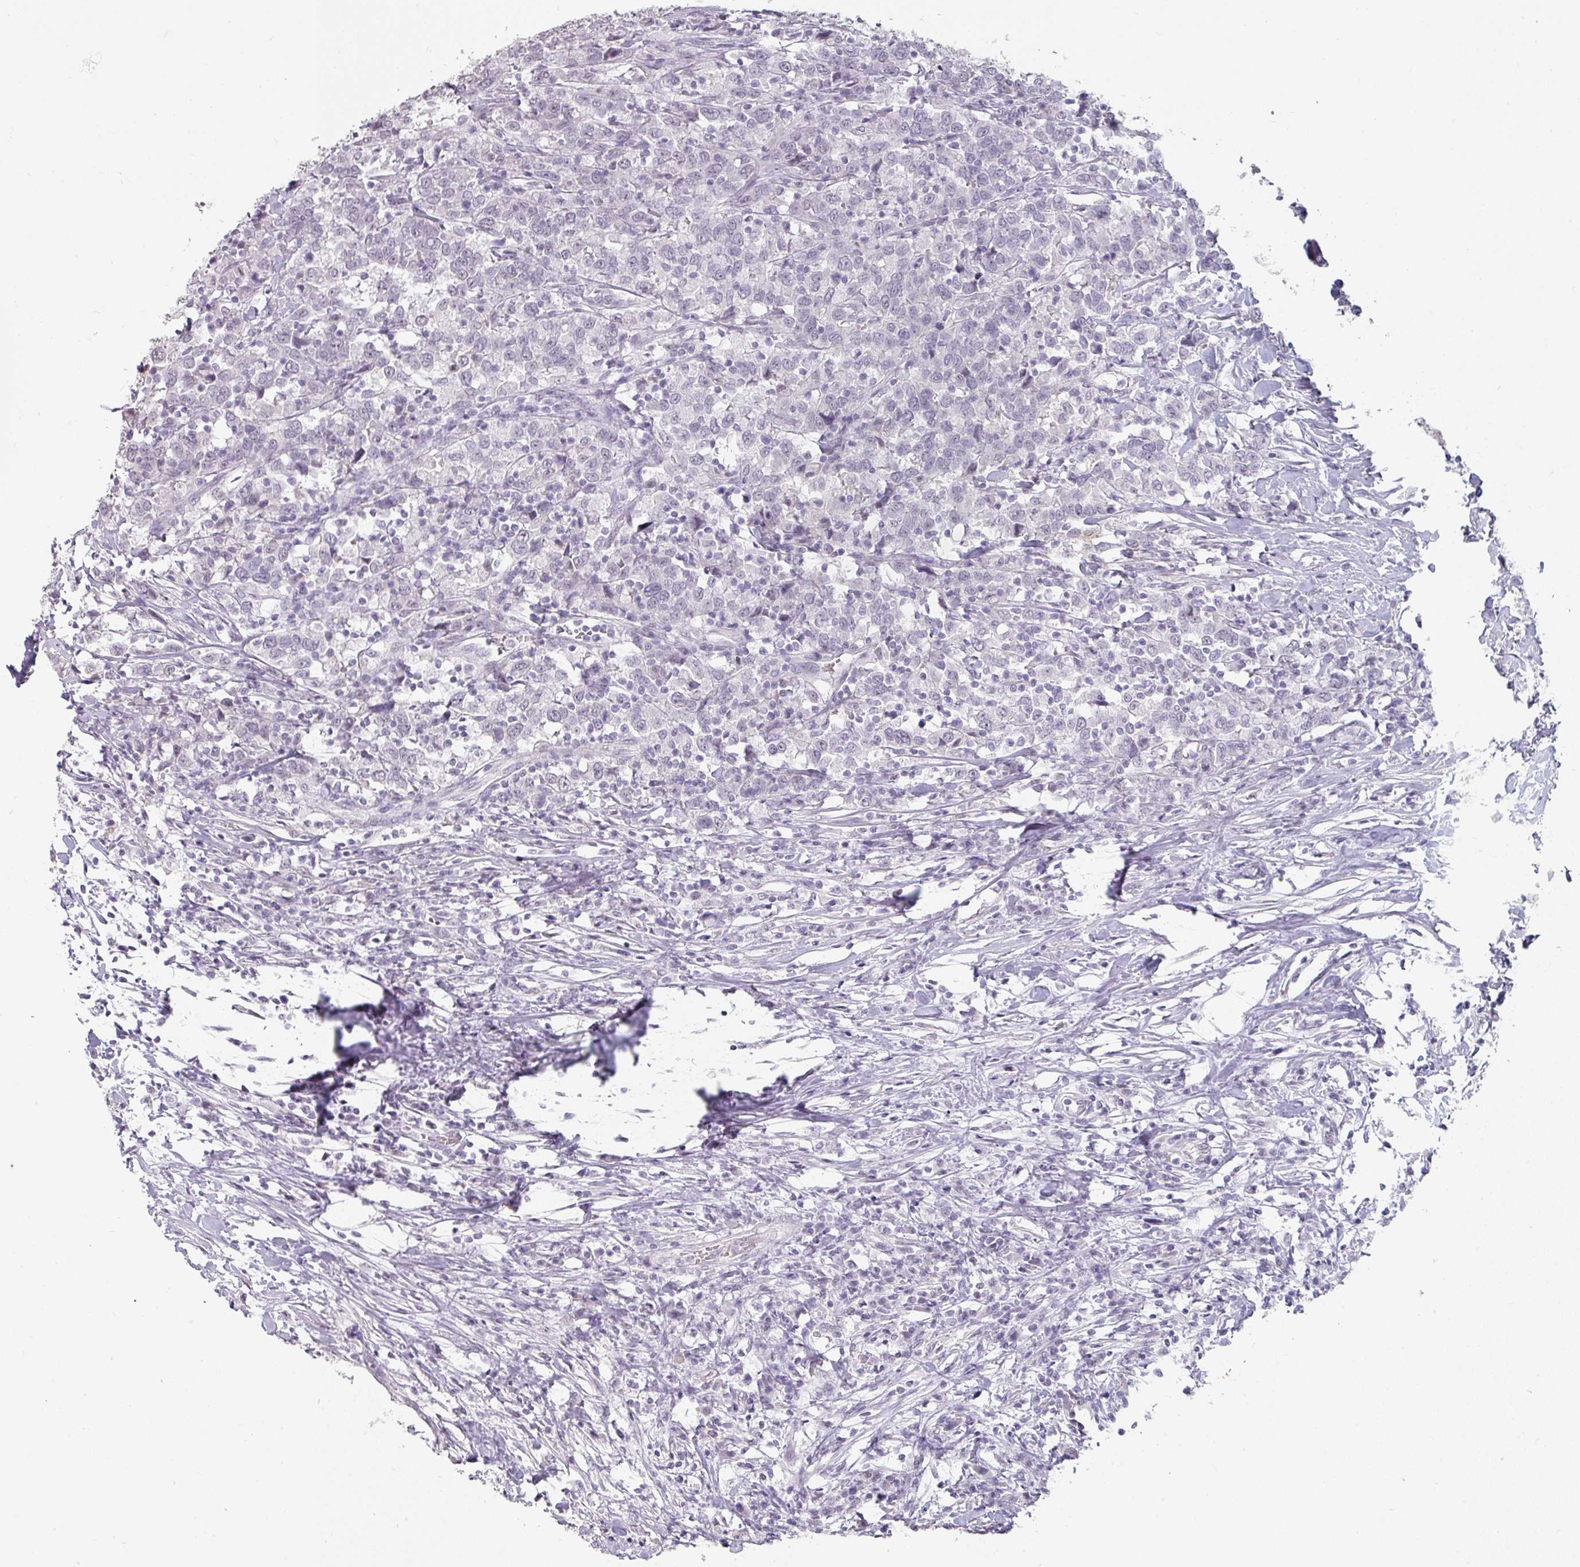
{"staining": {"intensity": "negative", "quantity": "none", "location": "none"}, "tissue": "urothelial cancer", "cell_type": "Tumor cells", "image_type": "cancer", "snomed": [{"axis": "morphology", "description": "Urothelial carcinoma, High grade"}, {"axis": "topography", "description": "Urinary bladder"}], "caption": "Histopathology image shows no protein positivity in tumor cells of urothelial cancer tissue. (Stains: DAB immunohistochemistry with hematoxylin counter stain, Microscopy: brightfield microscopy at high magnification).", "gene": "SPRR1A", "patient": {"sex": "male", "age": 61}}